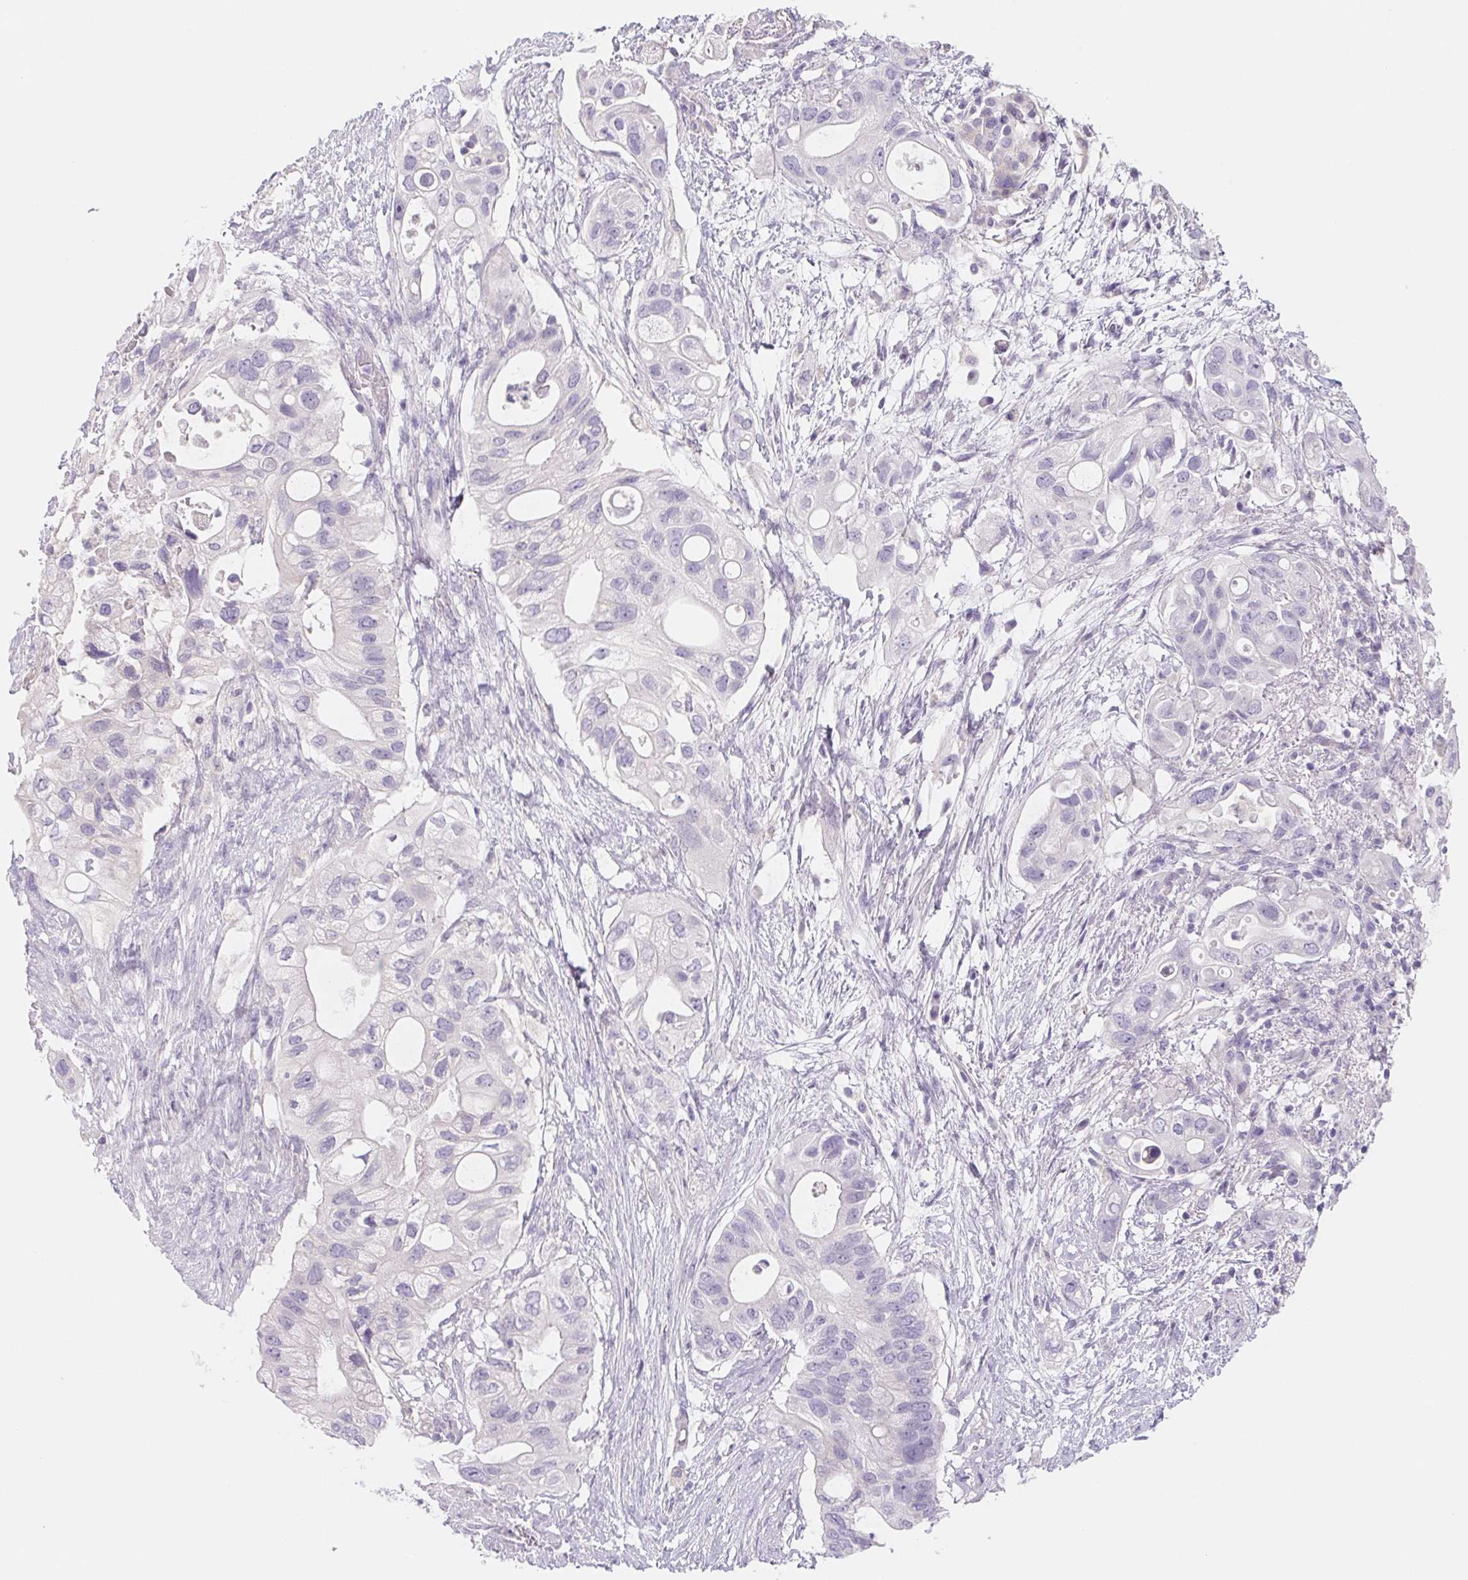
{"staining": {"intensity": "negative", "quantity": "none", "location": "none"}, "tissue": "pancreatic cancer", "cell_type": "Tumor cells", "image_type": "cancer", "snomed": [{"axis": "morphology", "description": "Adenocarcinoma, NOS"}, {"axis": "topography", "description": "Pancreas"}], "caption": "IHC image of pancreatic adenocarcinoma stained for a protein (brown), which displays no expression in tumor cells. (DAB immunohistochemistry (IHC) visualized using brightfield microscopy, high magnification).", "gene": "CTNND2", "patient": {"sex": "female", "age": 72}}